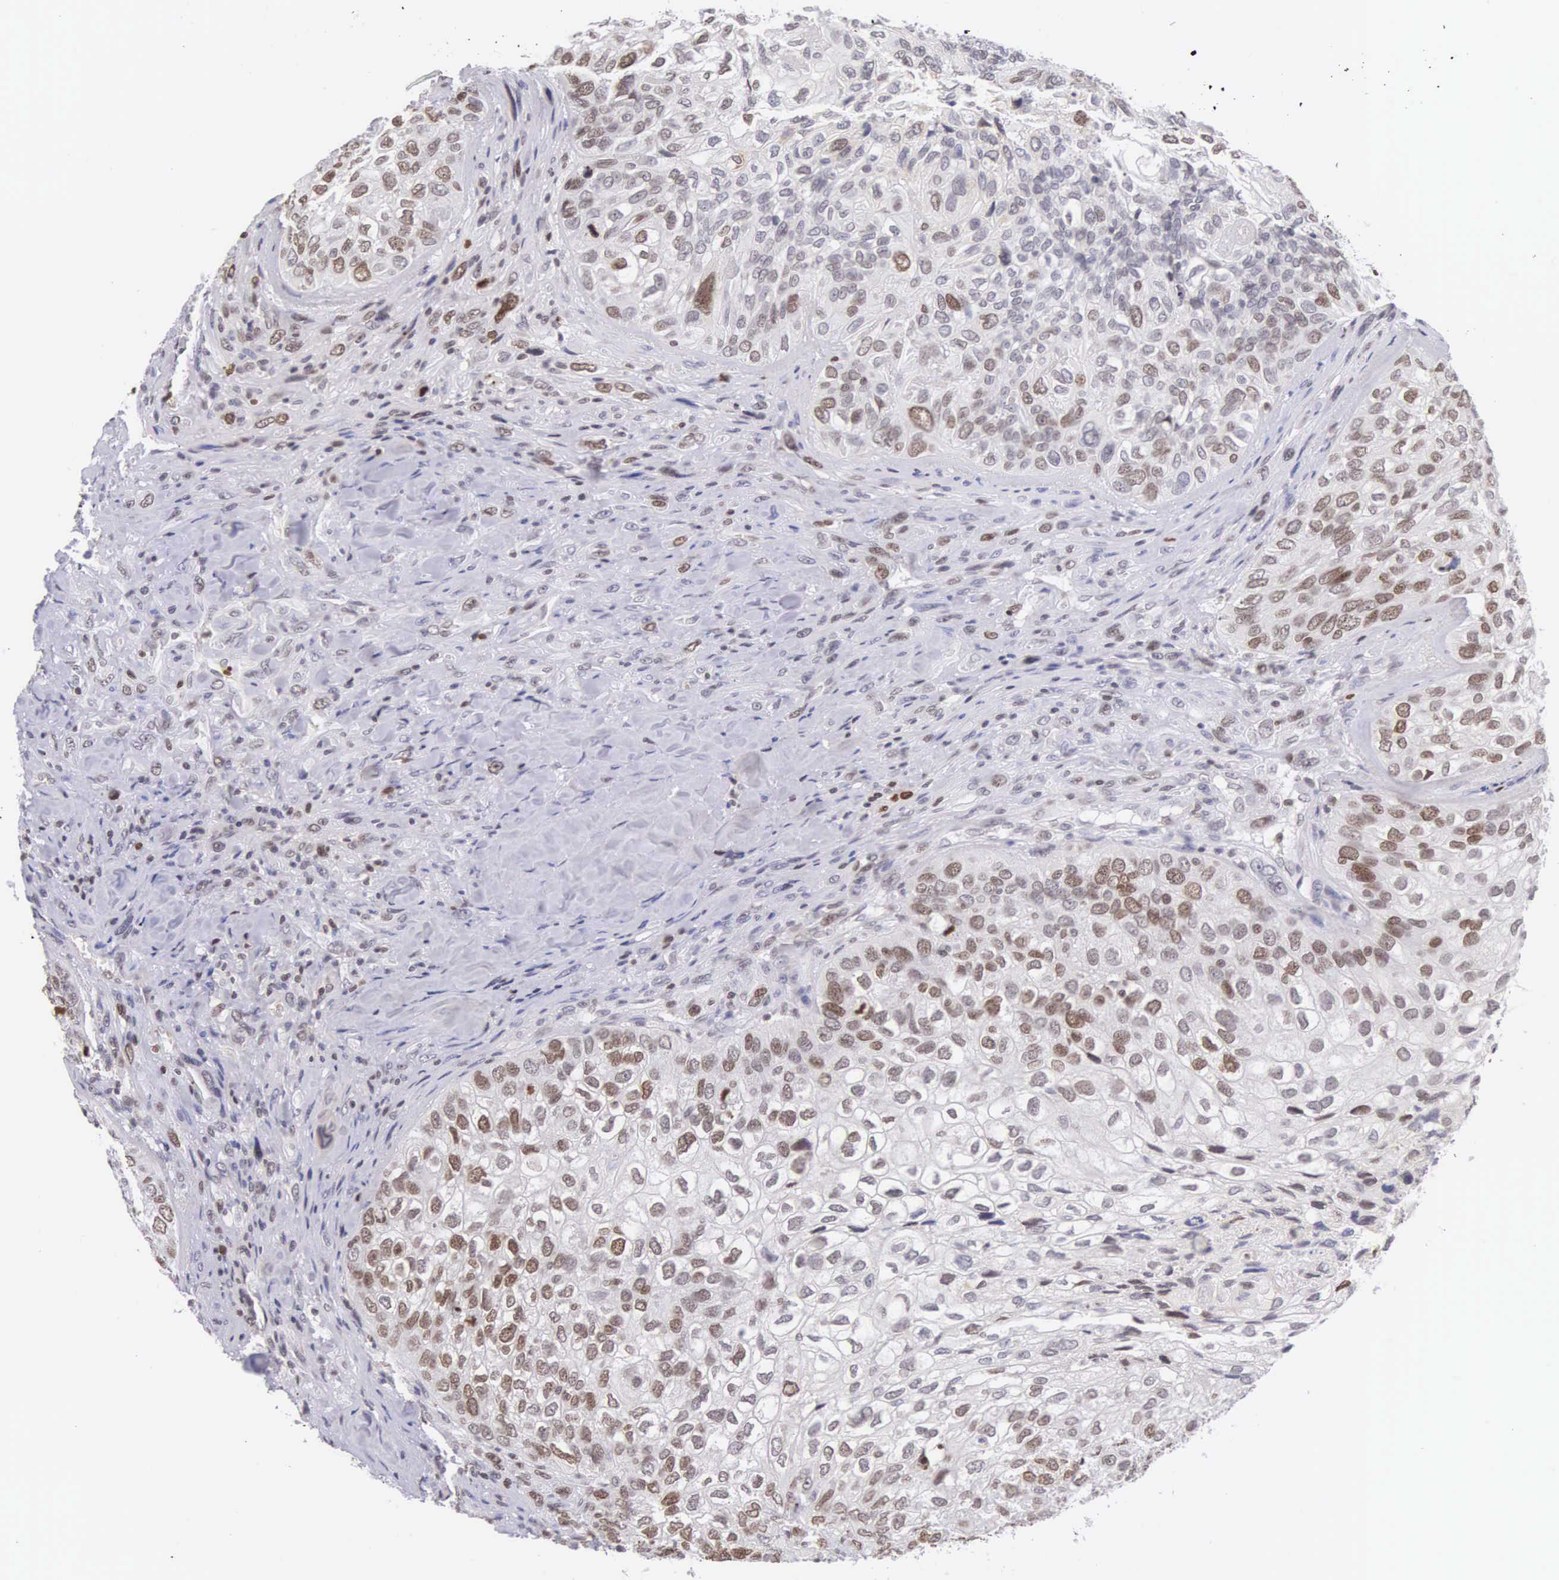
{"staining": {"intensity": "weak", "quantity": "25%-75%", "location": "nuclear"}, "tissue": "breast cancer", "cell_type": "Tumor cells", "image_type": "cancer", "snomed": [{"axis": "morphology", "description": "Neoplasm, malignant, NOS"}, {"axis": "topography", "description": "Breast"}], "caption": "Immunohistochemical staining of human breast cancer (malignant neoplasm) demonstrates low levels of weak nuclear protein staining in about 25%-75% of tumor cells. The staining was performed using DAB to visualize the protein expression in brown, while the nuclei were stained in blue with hematoxylin (Magnification: 20x).", "gene": "VRK1", "patient": {"sex": "female", "age": 50}}